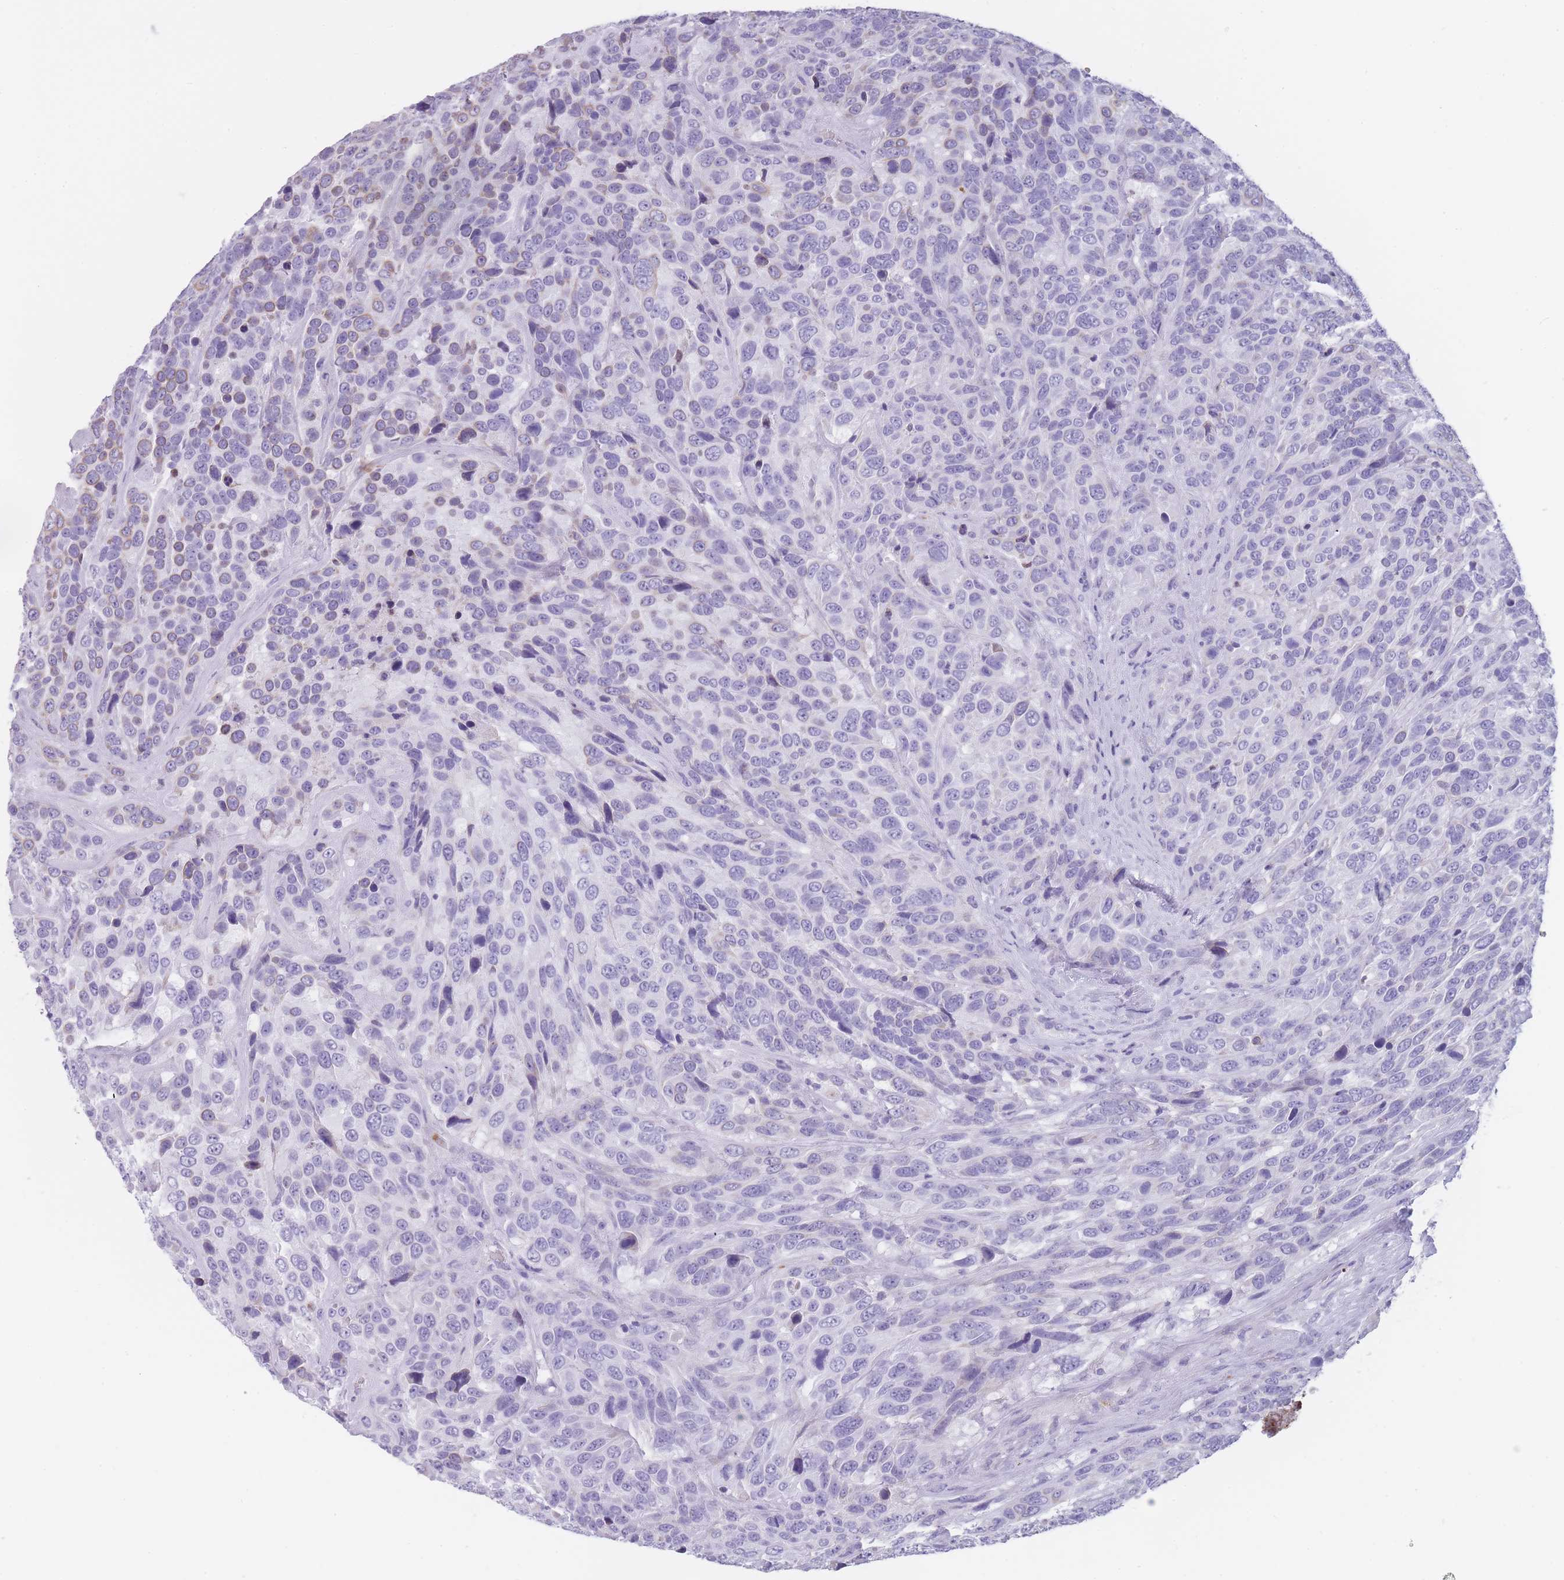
{"staining": {"intensity": "negative", "quantity": "none", "location": "none"}, "tissue": "urothelial cancer", "cell_type": "Tumor cells", "image_type": "cancer", "snomed": [{"axis": "morphology", "description": "Urothelial carcinoma, High grade"}, {"axis": "topography", "description": "Urinary bladder"}], "caption": "Tumor cells show no significant protein staining in urothelial carcinoma (high-grade).", "gene": "CR1L", "patient": {"sex": "female", "age": 70}}